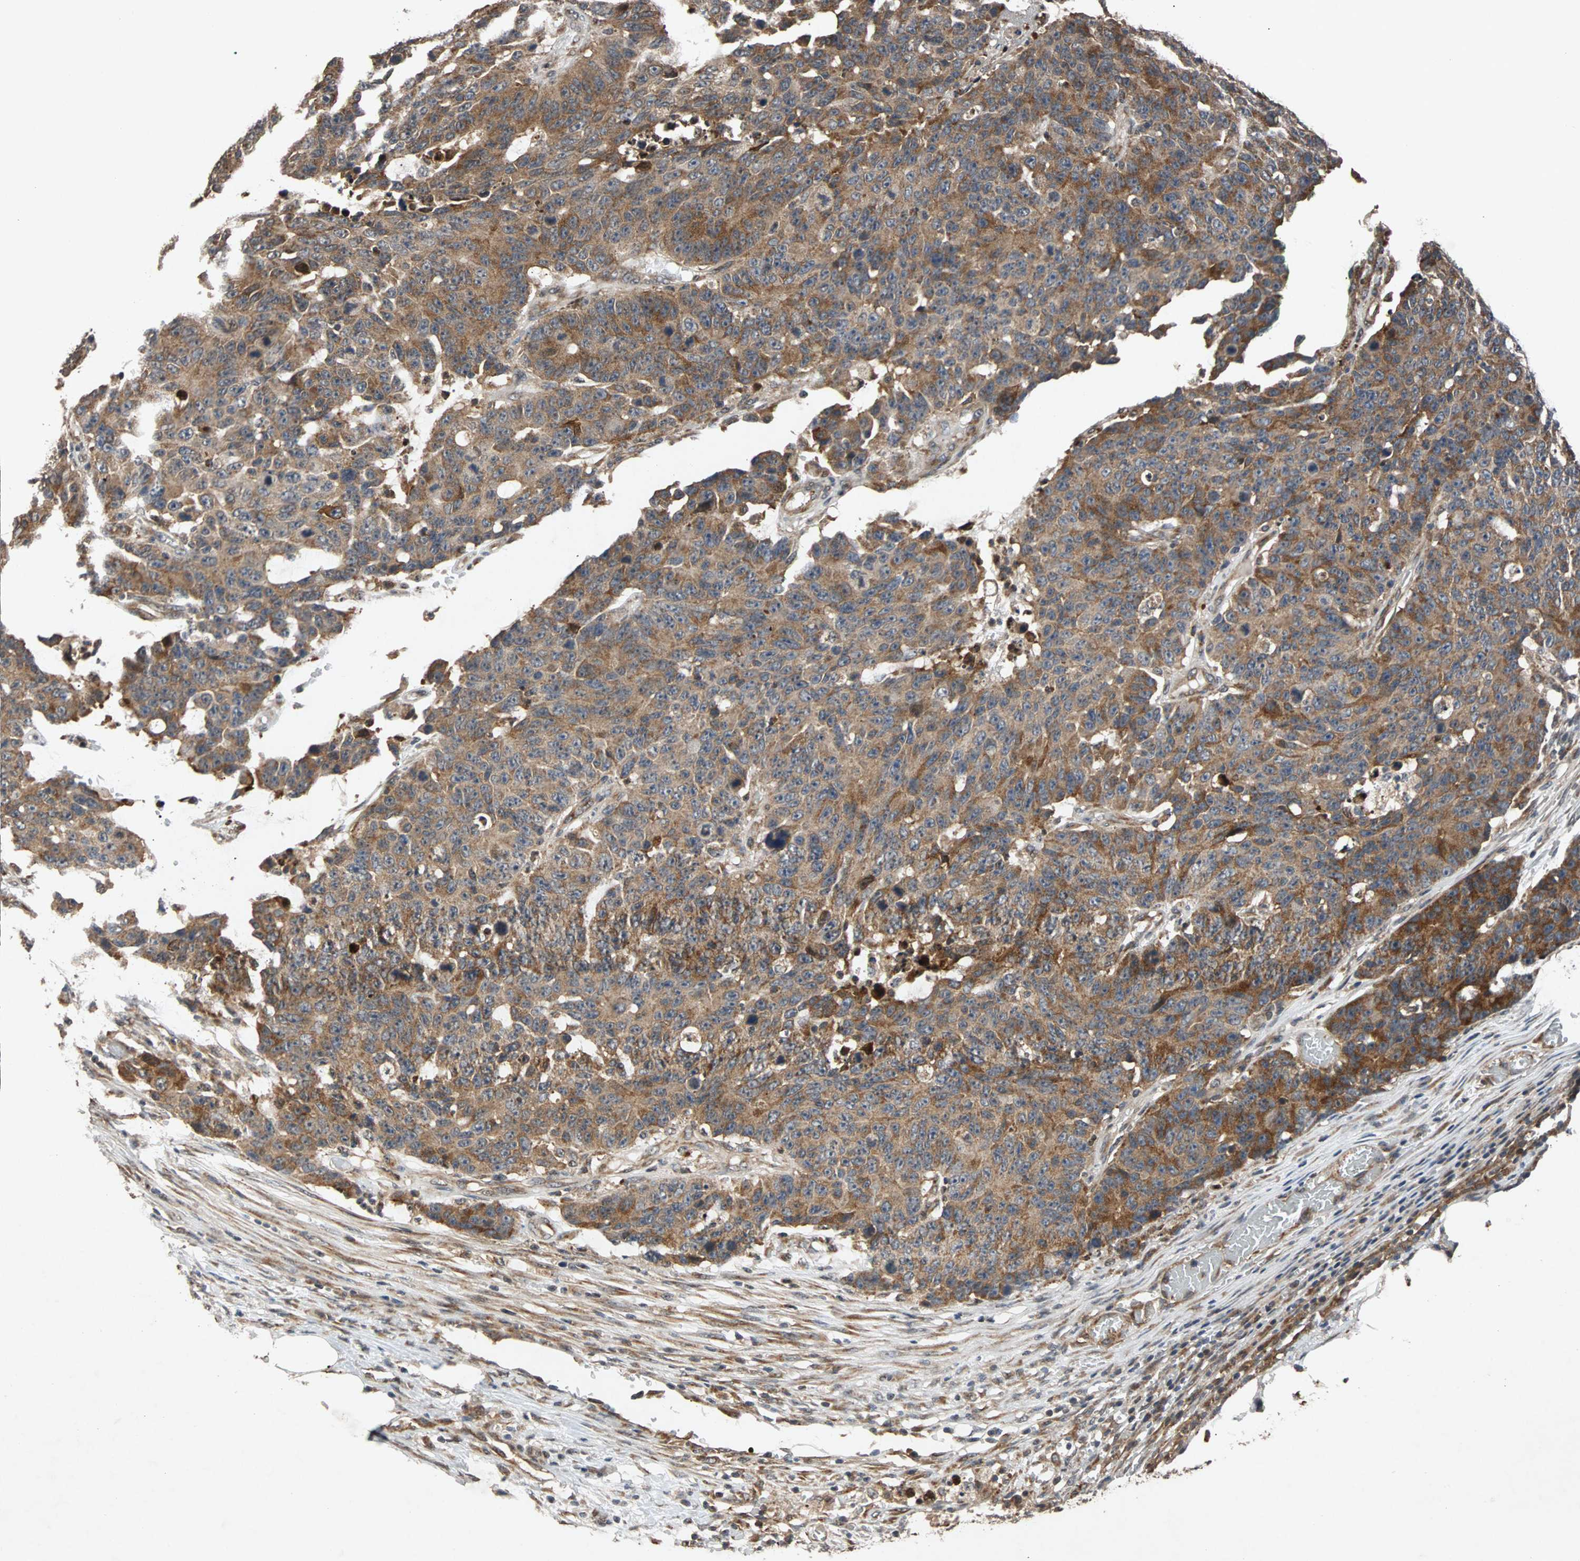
{"staining": {"intensity": "moderate", "quantity": ">75%", "location": "cytoplasmic/membranous"}, "tissue": "colorectal cancer", "cell_type": "Tumor cells", "image_type": "cancer", "snomed": [{"axis": "morphology", "description": "Adenocarcinoma, NOS"}, {"axis": "topography", "description": "Colon"}], "caption": "Colorectal cancer (adenocarcinoma) stained with a brown dye shows moderate cytoplasmic/membranous positive staining in about >75% of tumor cells.", "gene": "USP31", "patient": {"sex": "female", "age": 86}}